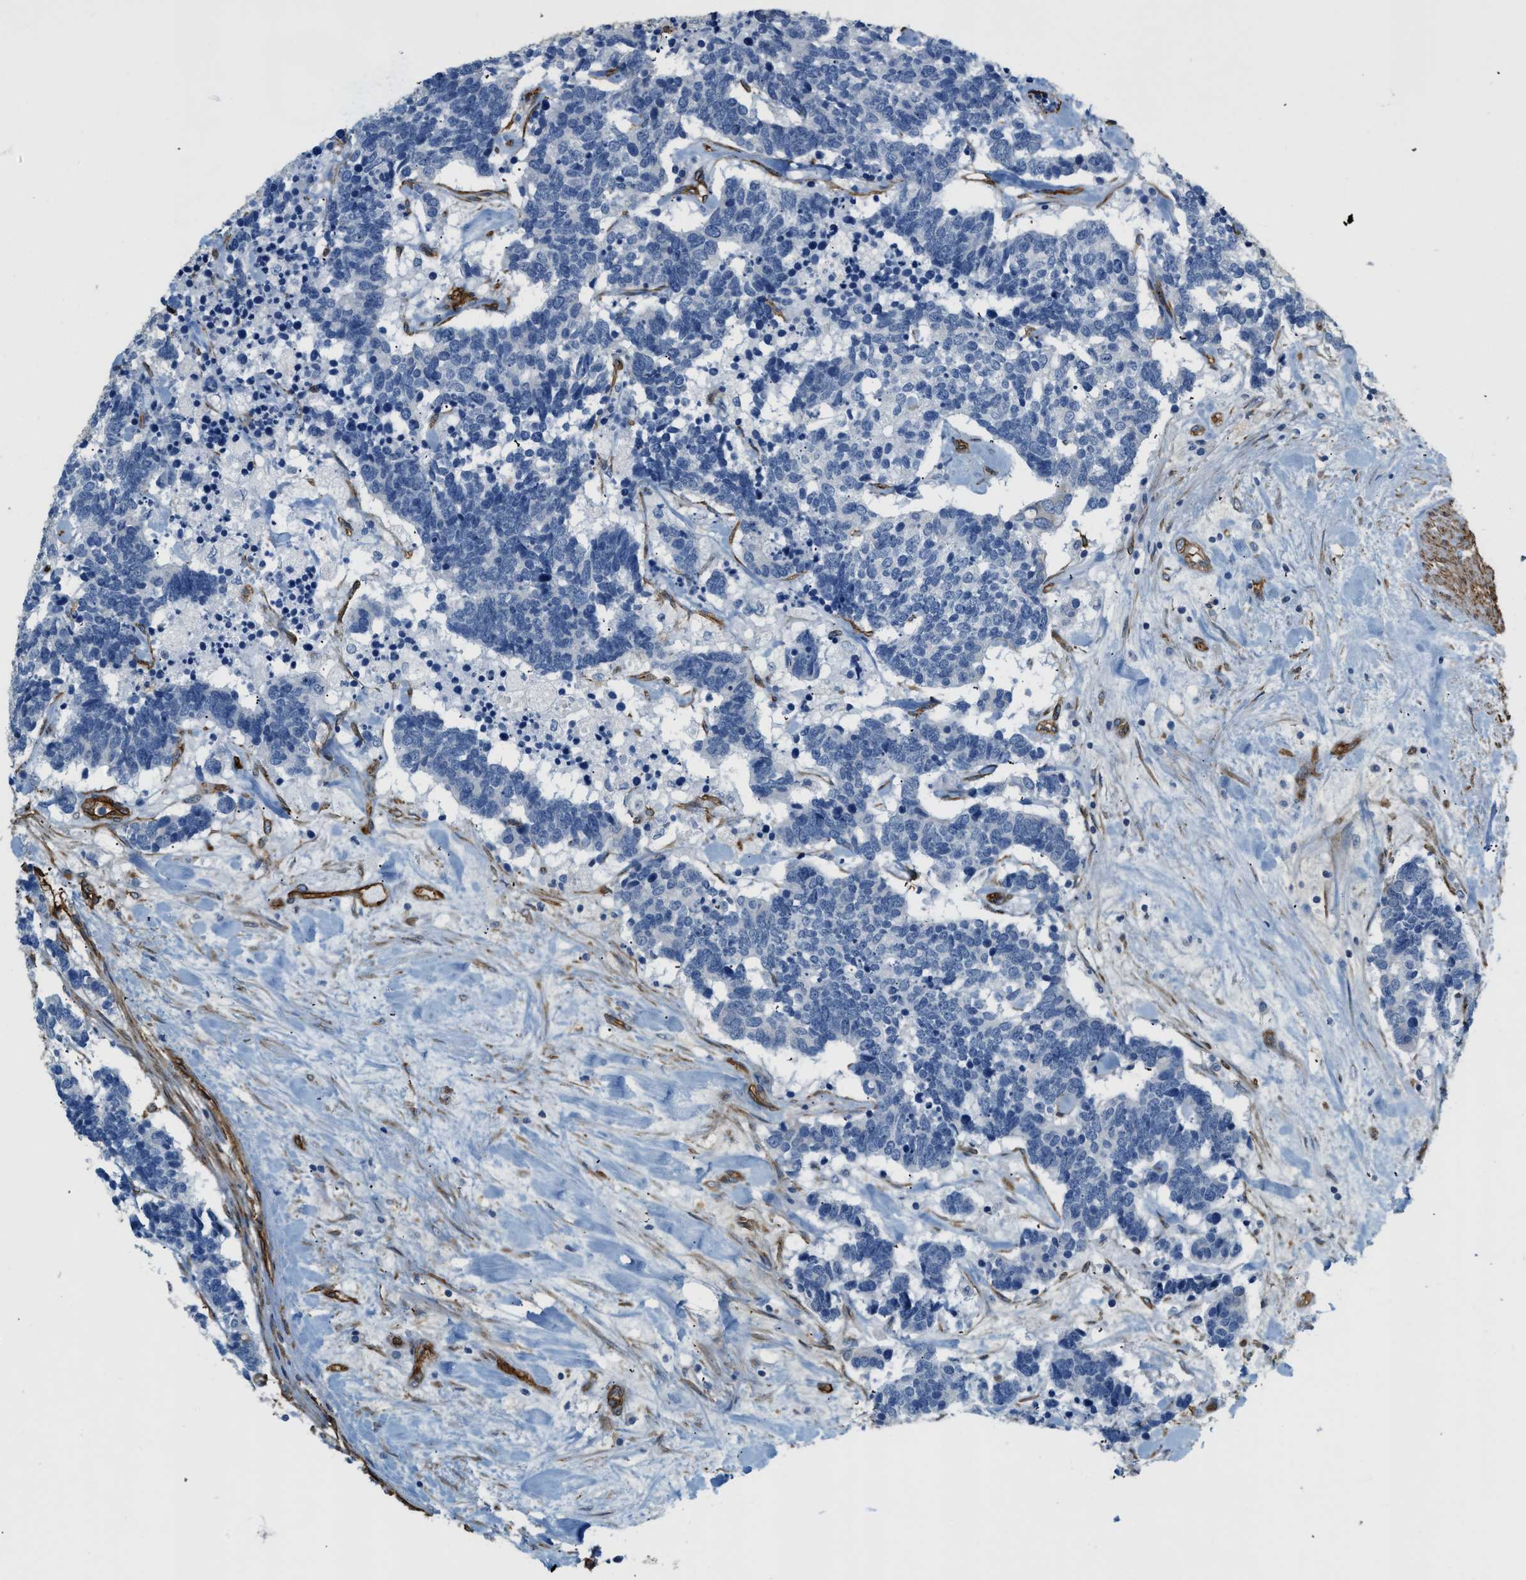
{"staining": {"intensity": "negative", "quantity": "none", "location": "none"}, "tissue": "carcinoid", "cell_type": "Tumor cells", "image_type": "cancer", "snomed": [{"axis": "morphology", "description": "Carcinoma, NOS"}, {"axis": "morphology", "description": "Carcinoid, malignant, NOS"}, {"axis": "topography", "description": "Urinary bladder"}], "caption": "Human carcinoid (malignant) stained for a protein using immunohistochemistry (IHC) reveals no staining in tumor cells.", "gene": "TMEM43", "patient": {"sex": "male", "age": 57}}